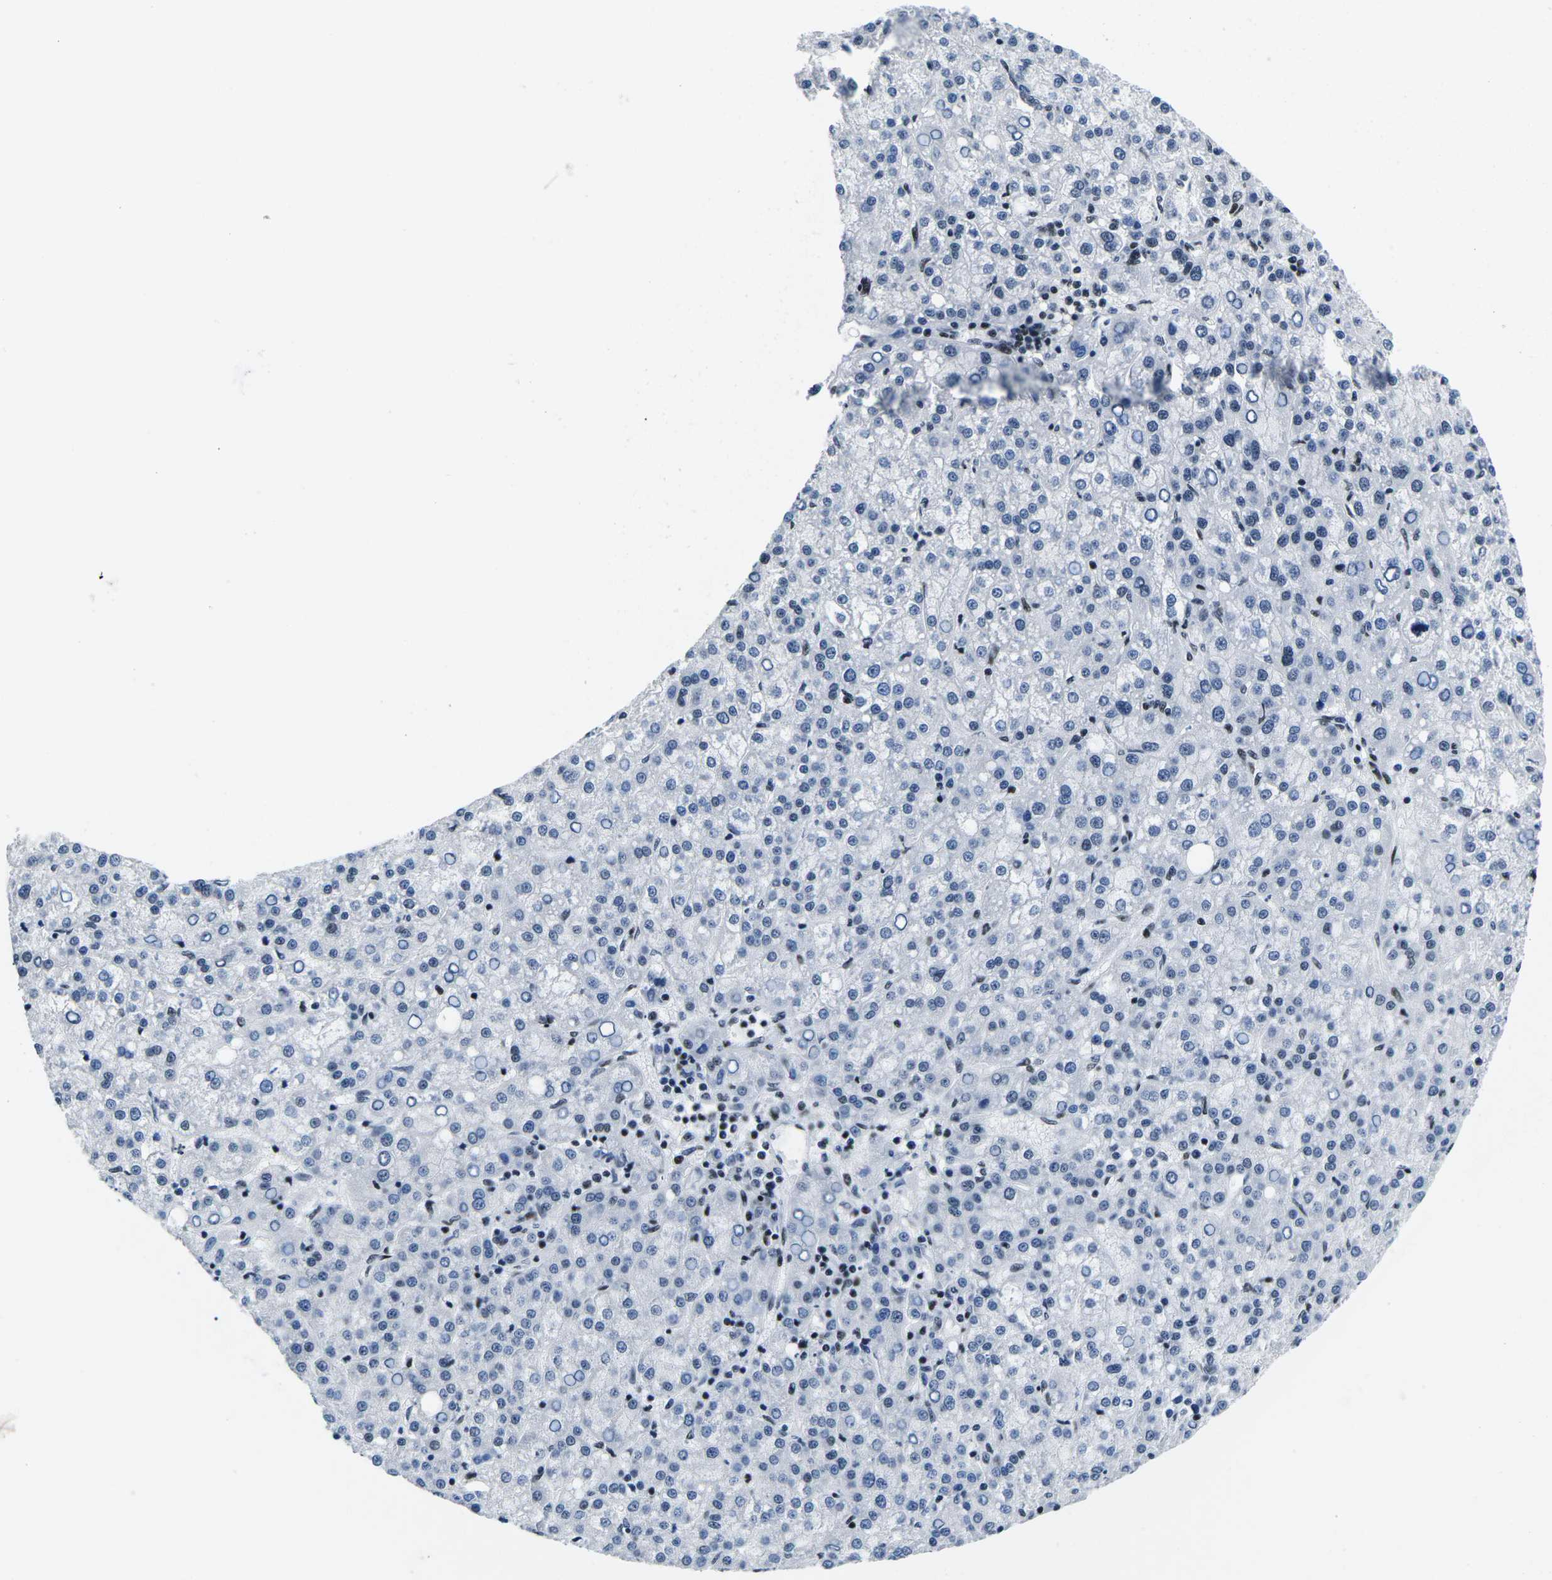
{"staining": {"intensity": "negative", "quantity": "none", "location": "none"}, "tissue": "liver cancer", "cell_type": "Tumor cells", "image_type": "cancer", "snomed": [{"axis": "morphology", "description": "Carcinoma, Hepatocellular, NOS"}, {"axis": "topography", "description": "Liver"}], "caption": "Immunohistochemistry of human liver hepatocellular carcinoma demonstrates no staining in tumor cells. (Brightfield microscopy of DAB IHC at high magnification).", "gene": "ATF1", "patient": {"sex": "female", "age": 58}}